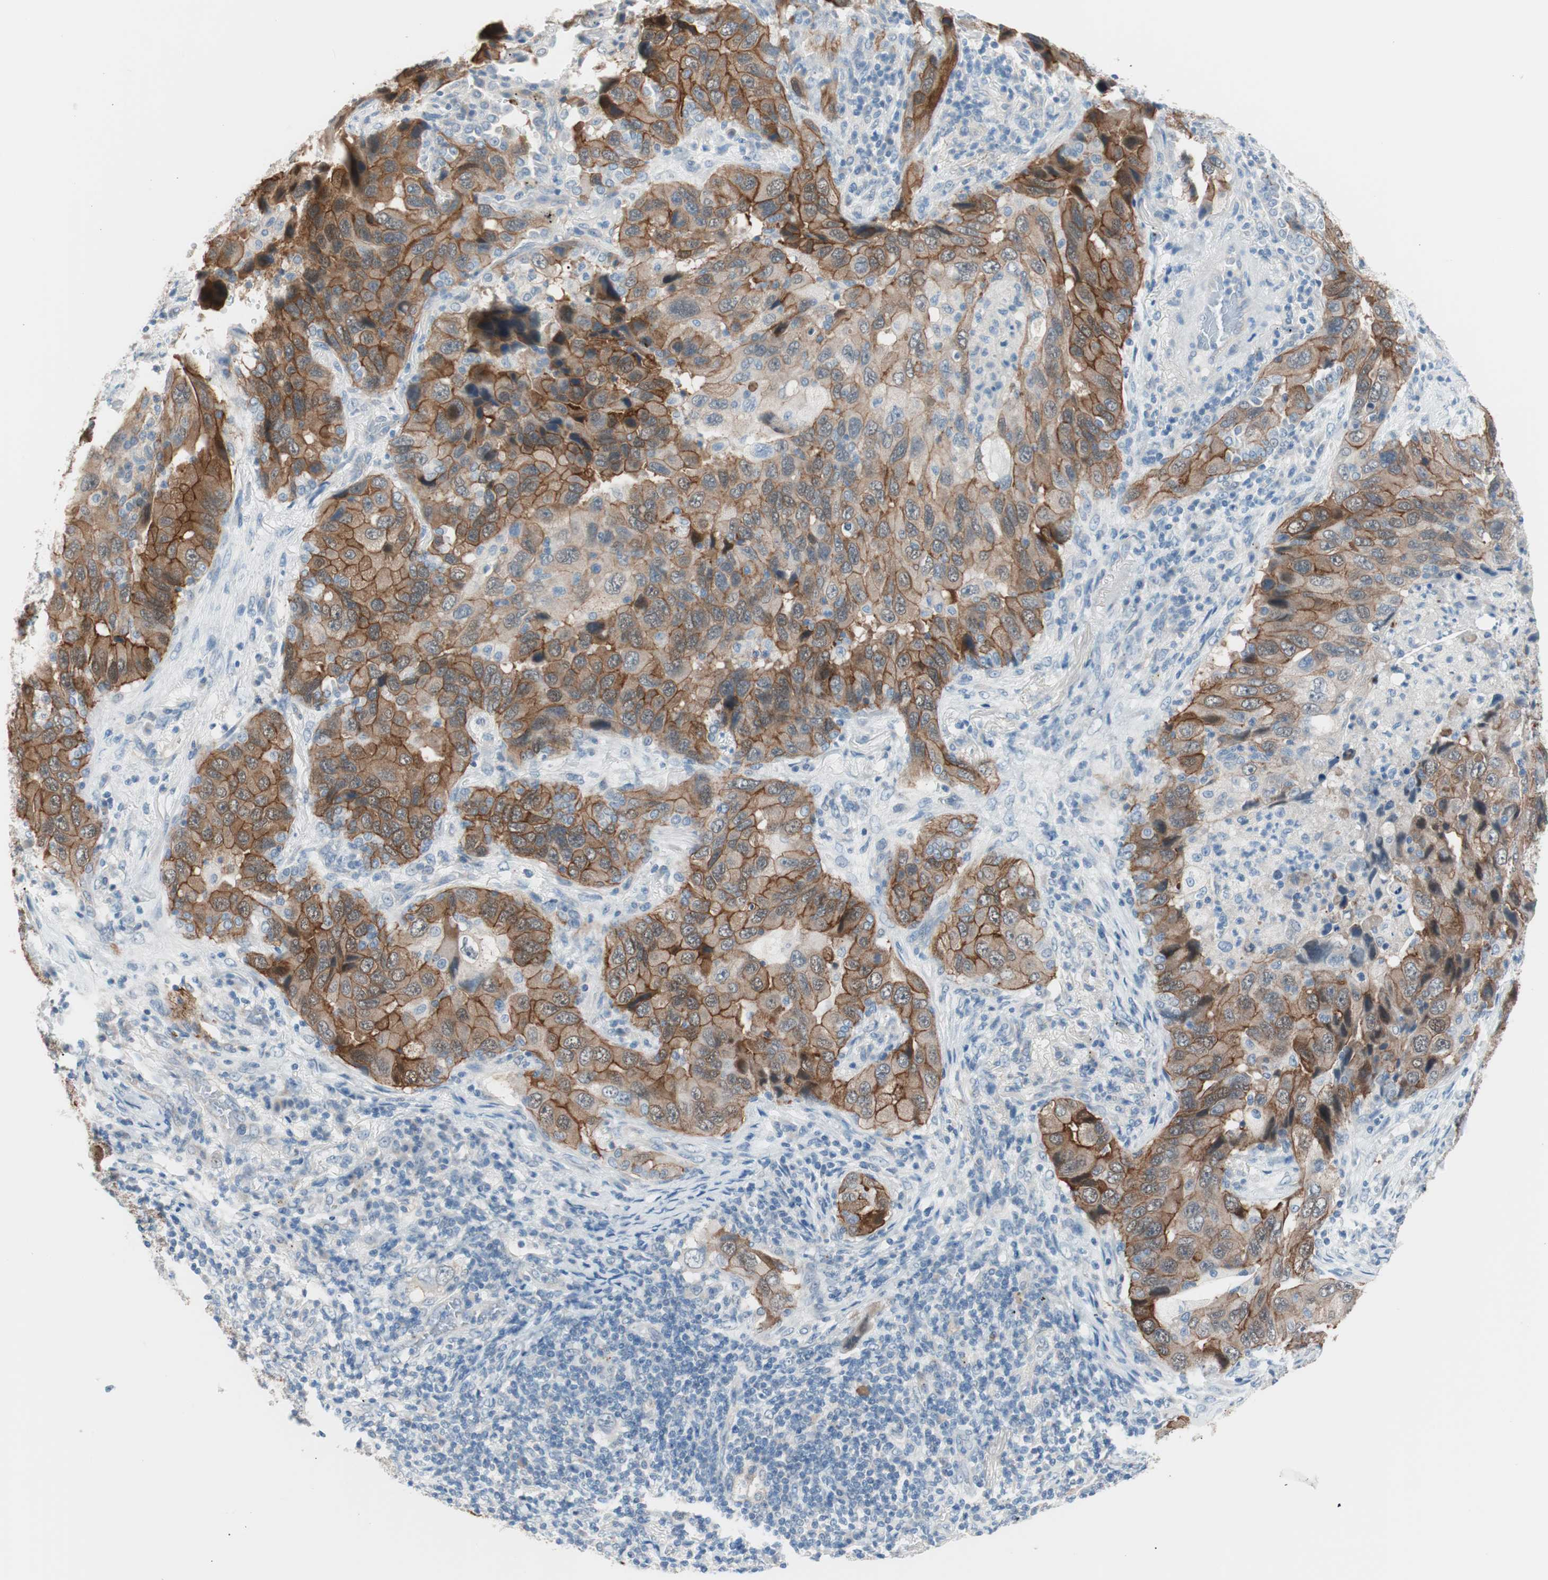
{"staining": {"intensity": "strong", "quantity": ">75%", "location": "cytoplasmic/membranous"}, "tissue": "lung cancer", "cell_type": "Tumor cells", "image_type": "cancer", "snomed": [{"axis": "morphology", "description": "Adenocarcinoma, NOS"}, {"axis": "topography", "description": "Lung"}], "caption": "This is an image of immunohistochemistry staining of adenocarcinoma (lung), which shows strong expression in the cytoplasmic/membranous of tumor cells.", "gene": "VIL1", "patient": {"sex": "female", "age": 65}}